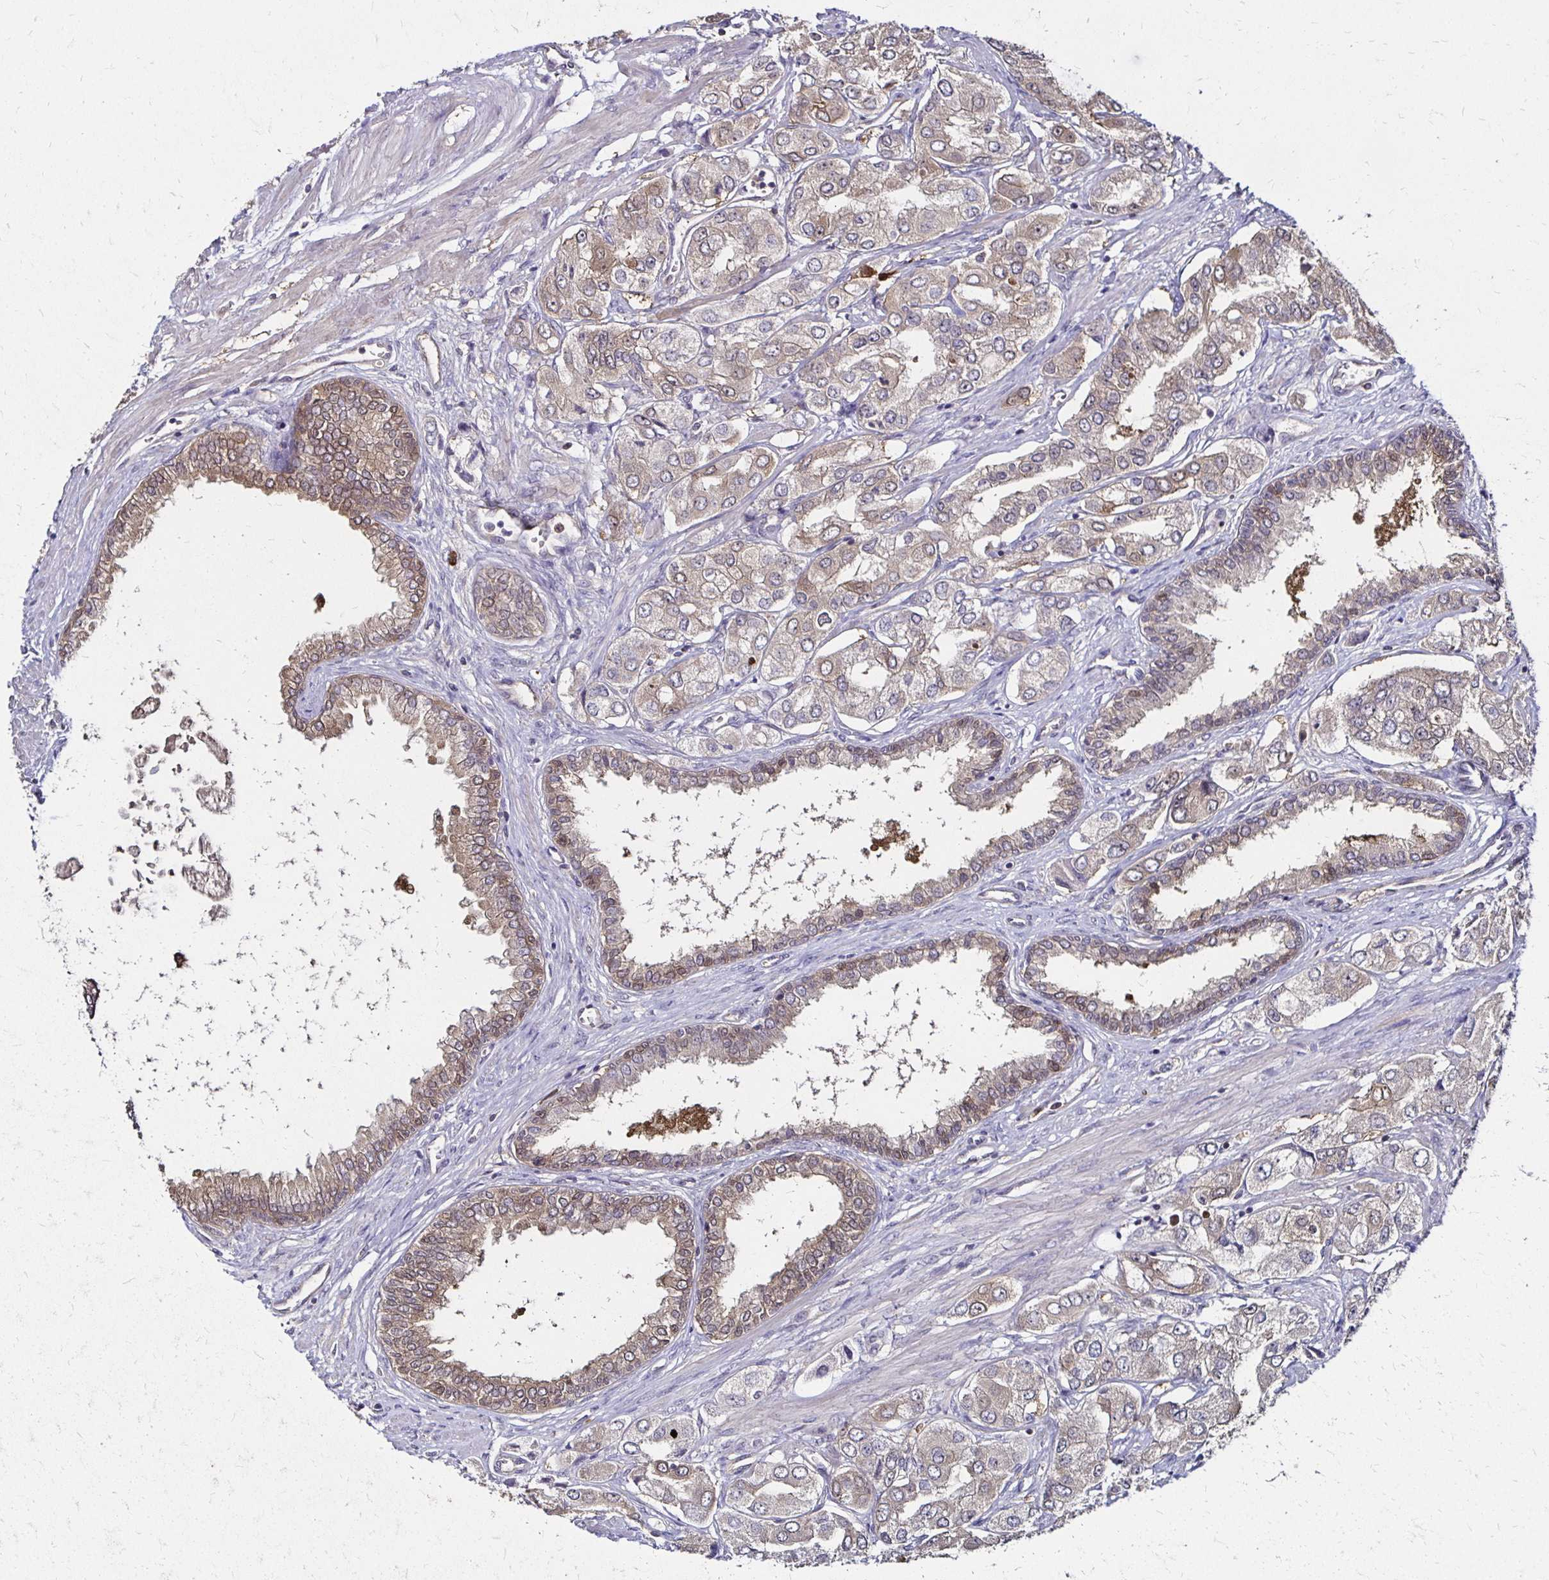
{"staining": {"intensity": "weak", "quantity": "25%-75%", "location": "cytoplasmic/membranous"}, "tissue": "prostate cancer", "cell_type": "Tumor cells", "image_type": "cancer", "snomed": [{"axis": "morphology", "description": "Adenocarcinoma, Low grade"}, {"axis": "topography", "description": "Prostate"}], "caption": "The micrograph demonstrates staining of prostate cancer (low-grade adenocarcinoma), revealing weak cytoplasmic/membranous protein expression (brown color) within tumor cells.", "gene": "TXN", "patient": {"sex": "male", "age": 69}}